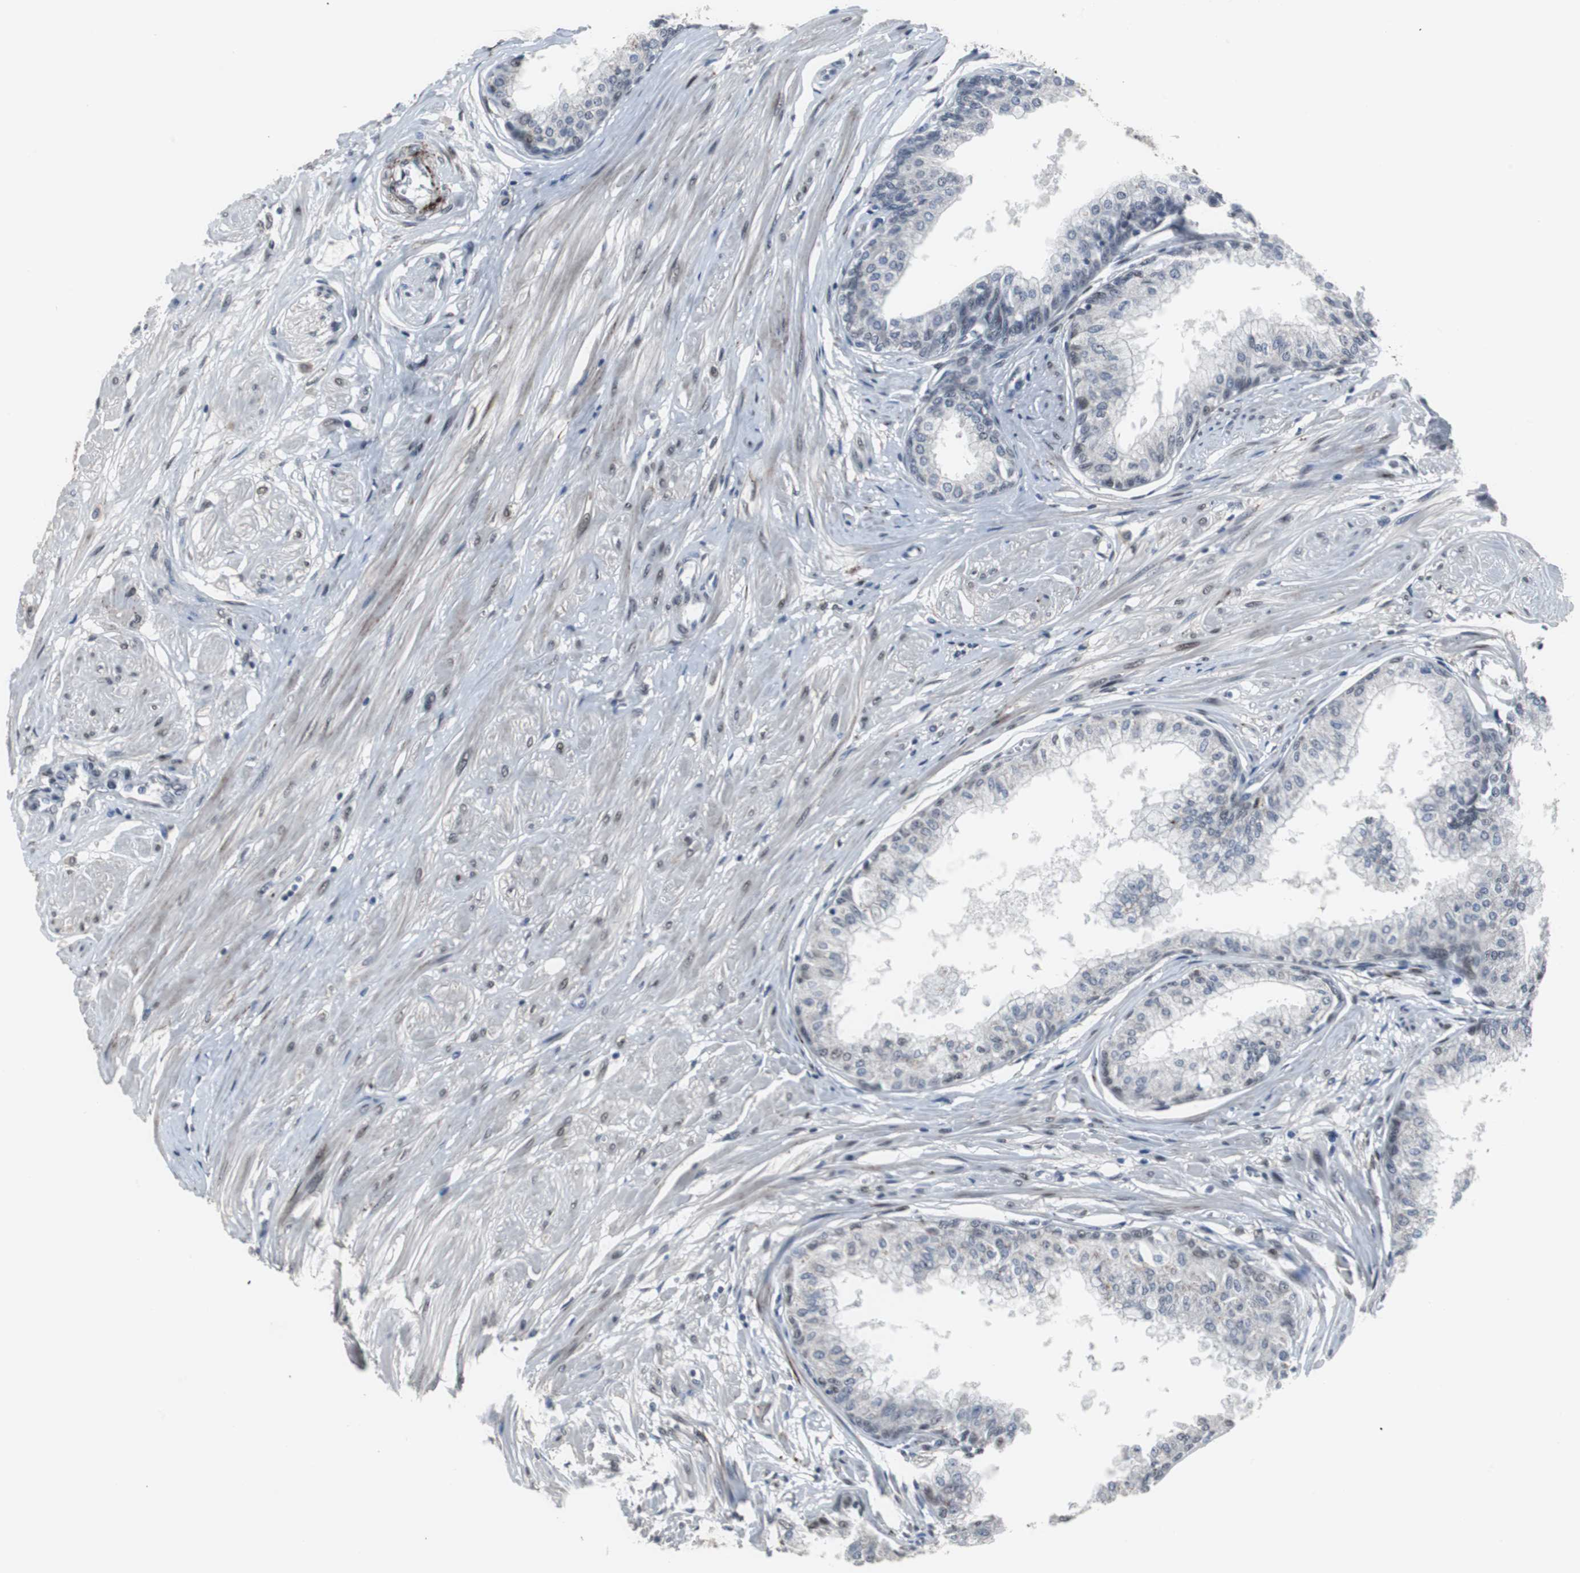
{"staining": {"intensity": "moderate", "quantity": "25%-75%", "location": "nuclear"}, "tissue": "prostate", "cell_type": "Glandular cells", "image_type": "normal", "snomed": [{"axis": "morphology", "description": "Normal tissue, NOS"}, {"axis": "topography", "description": "Prostate"}, {"axis": "topography", "description": "Seminal veicle"}], "caption": "A medium amount of moderate nuclear positivity is present in about 25%-75% of glandular cells in benign prostate. The staining was performed using DAB, with brown indicating positive protein expression. Nuclei are stained blue with hematoxylin.", "gene": "FOXP4", "patient": {"sex": "male", "age": 60}}